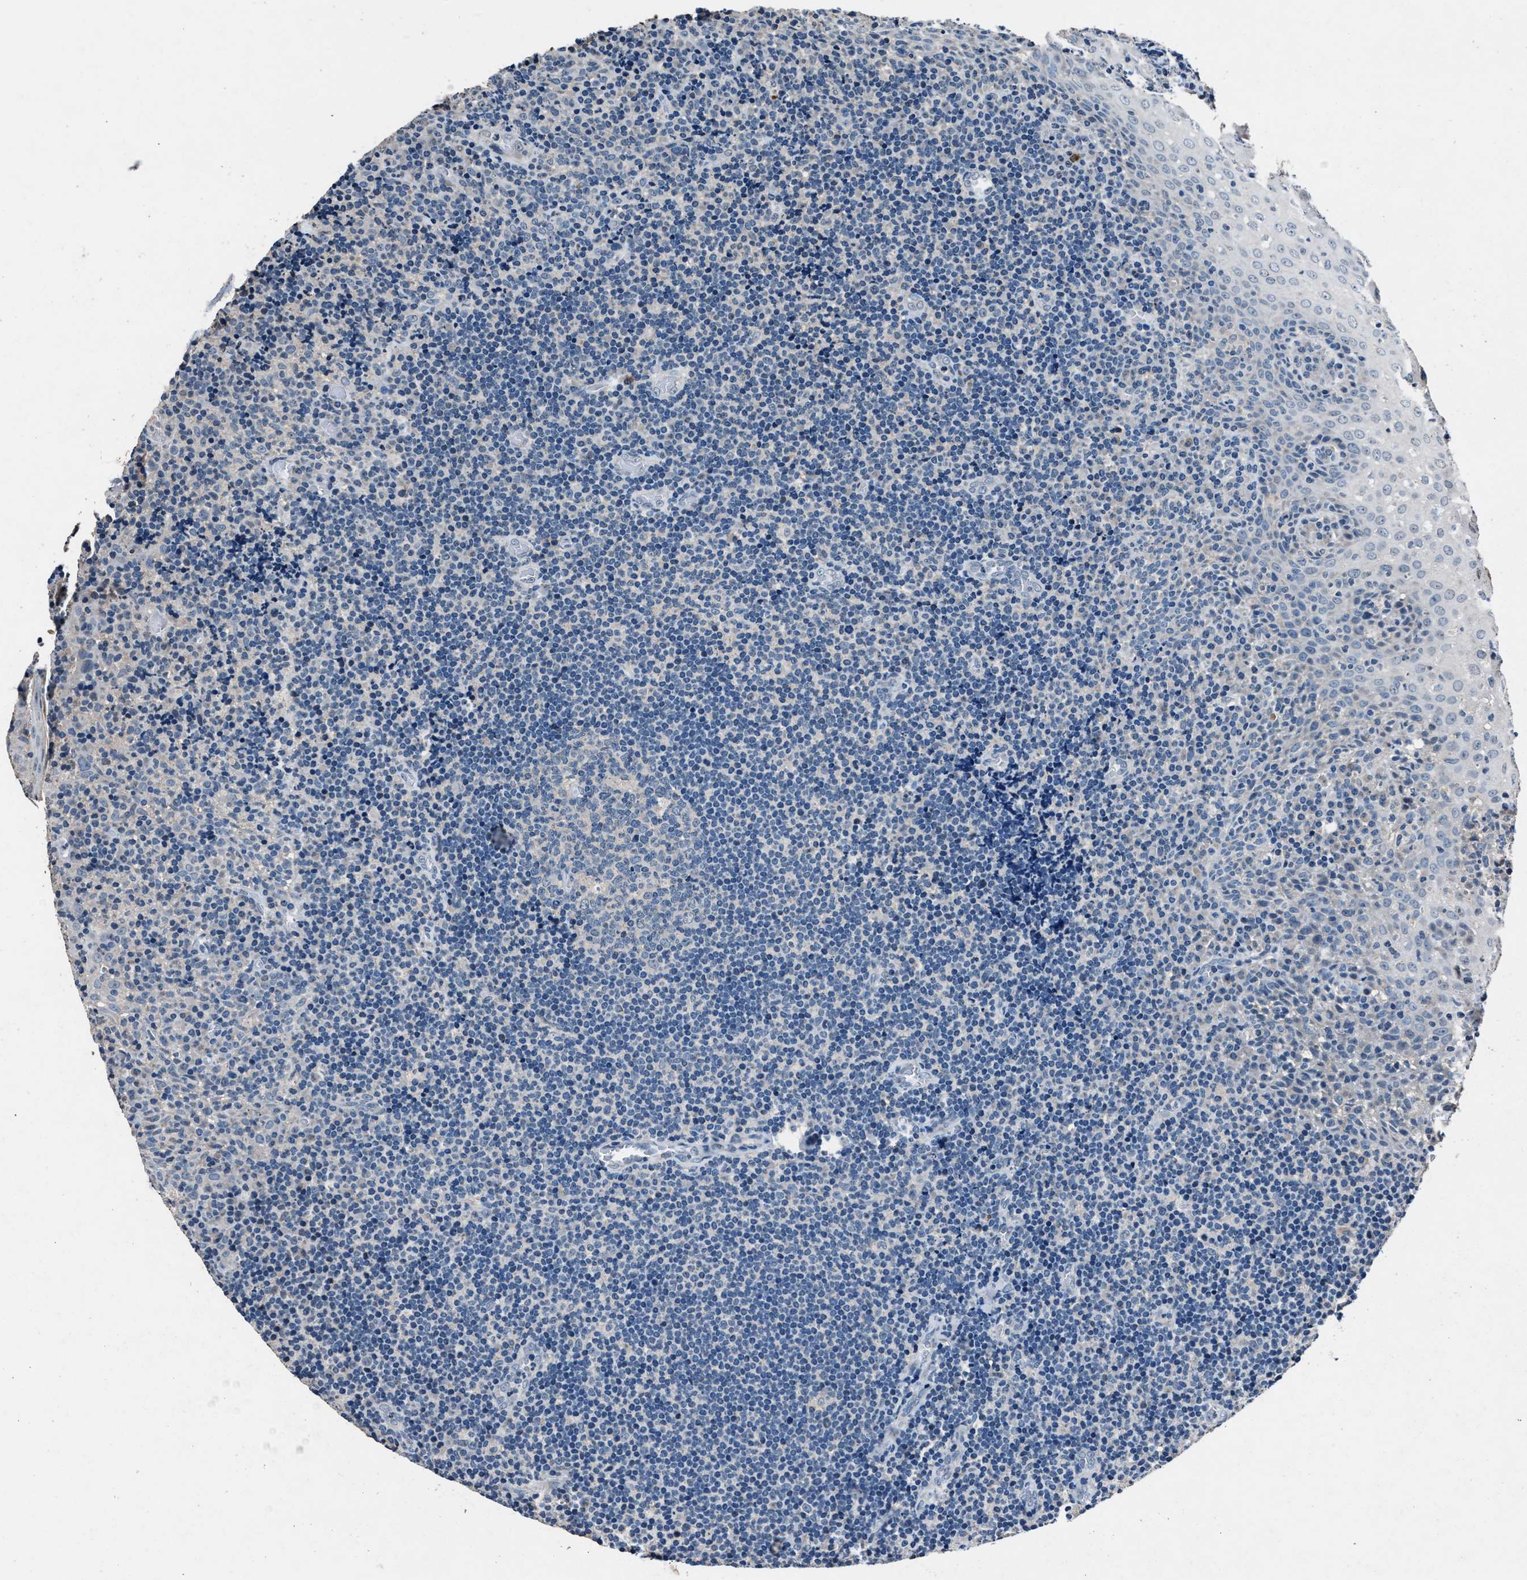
{"staining": {"intensity": "negative", "quantity": "none", "location": "none"}, "tissue": "tonsil", "cell_type": "Germinal center cells", "image_type": "normal", "snomed": [{"axis": "morphology", "description": "Normal tissue, NOS"}, {"axis": "topography", "description": "Tonsil"}], "caption": "Immunohistochemical staining of normal human tonsil demonstrates no significant positivity in germinal center cells.", "gene": "DENND6B", "patient": {"sex": "male", "age": 37}}